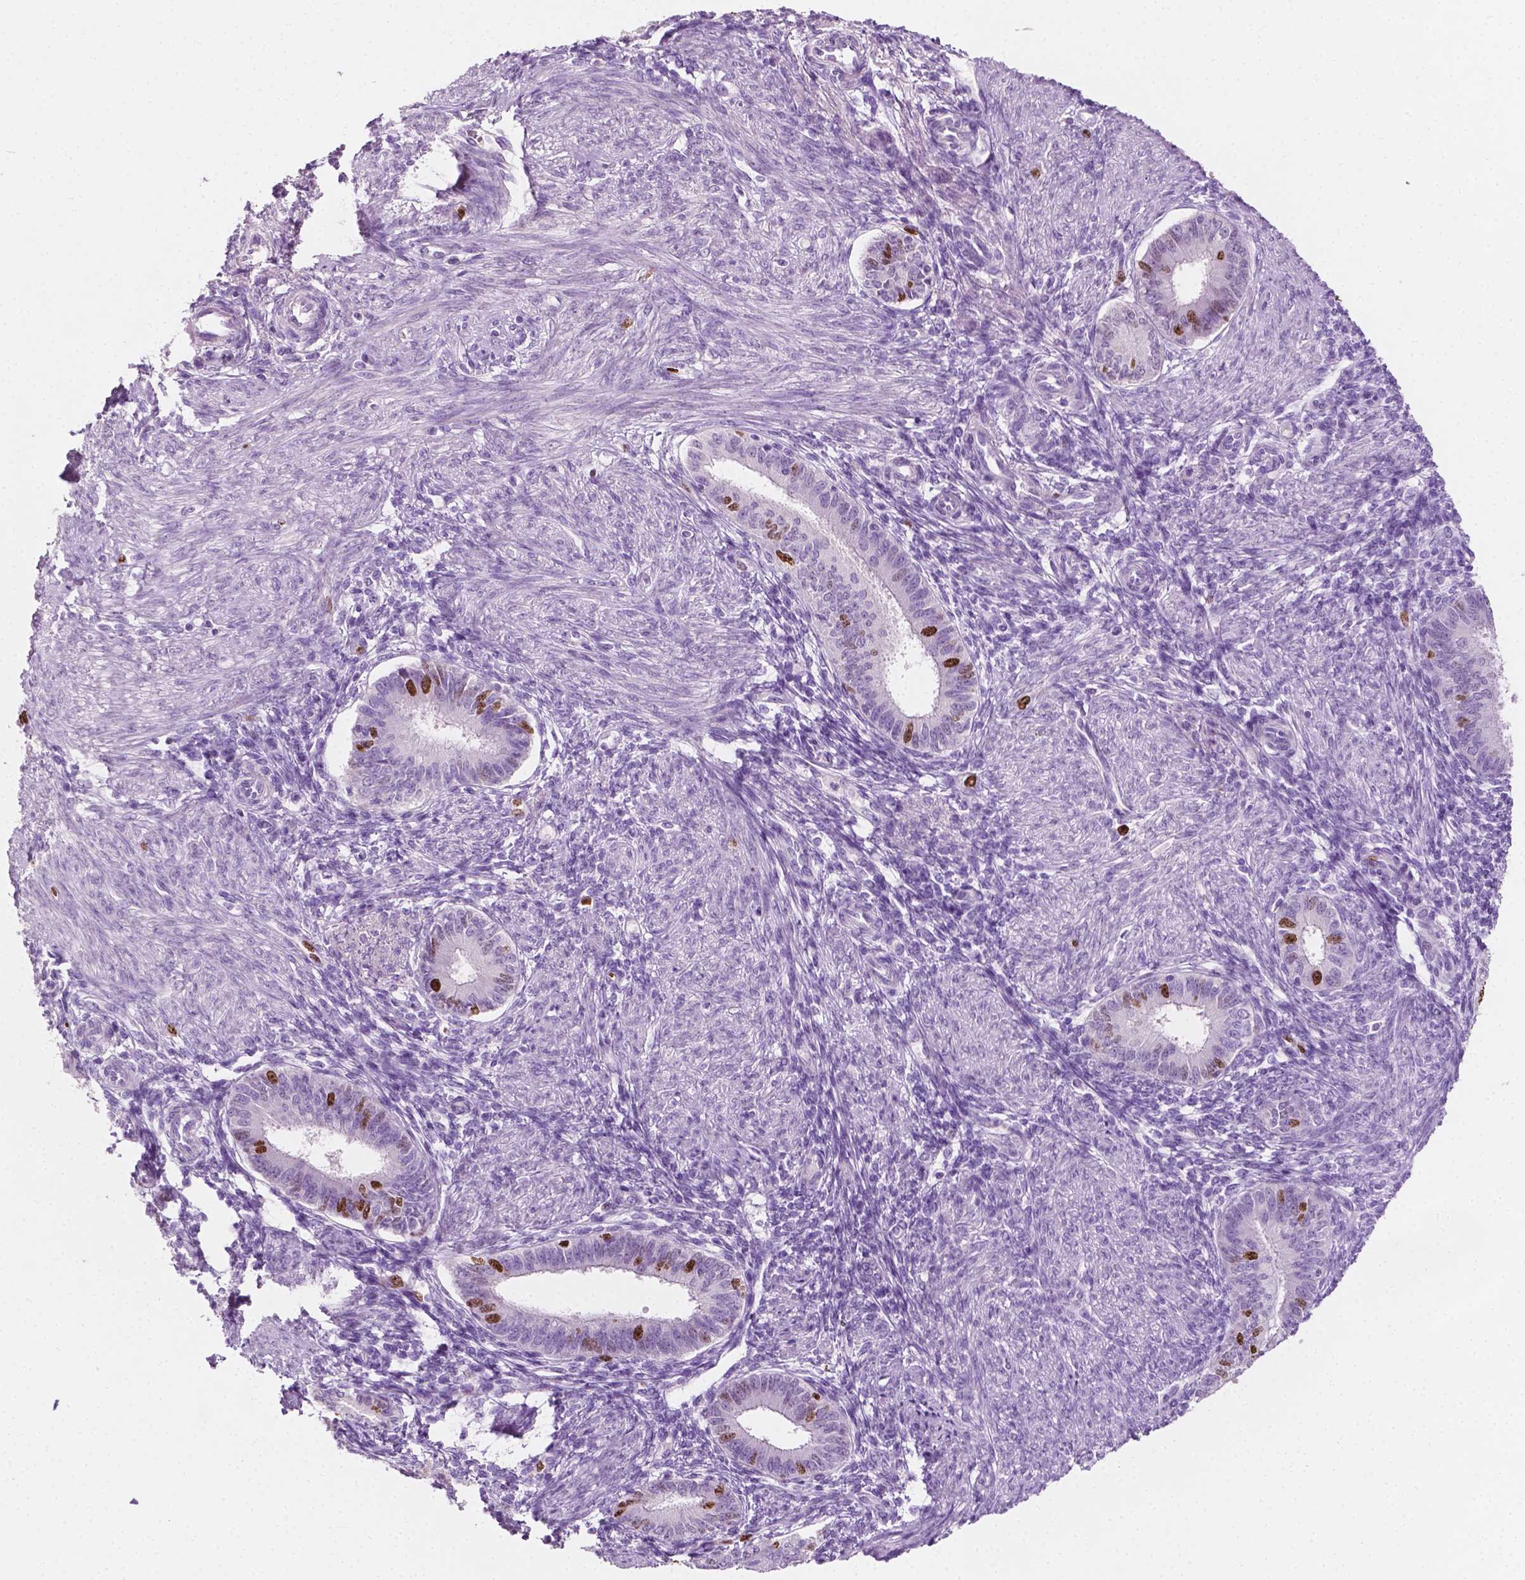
{"staining": {"intensity": "moderate", "quantity": "<25%", "location": "nuclear"}, "tissue": "endometrium", "cell_type": "Cells in endometrial stroma", "image_type": "normal", "snomed": [{"axis": "morphology", "description": "Normal tissue, NOS"}, {"axis": "topography", "description": "Endometrium"}], "caption": "Human endometrium stained with a brown dye exhibits moderate nuclear positive expression in approximately <25% of cells in endometrial stroma.", "gene": "SIAH2", "patient": {"sex": "female", "age": 39}}